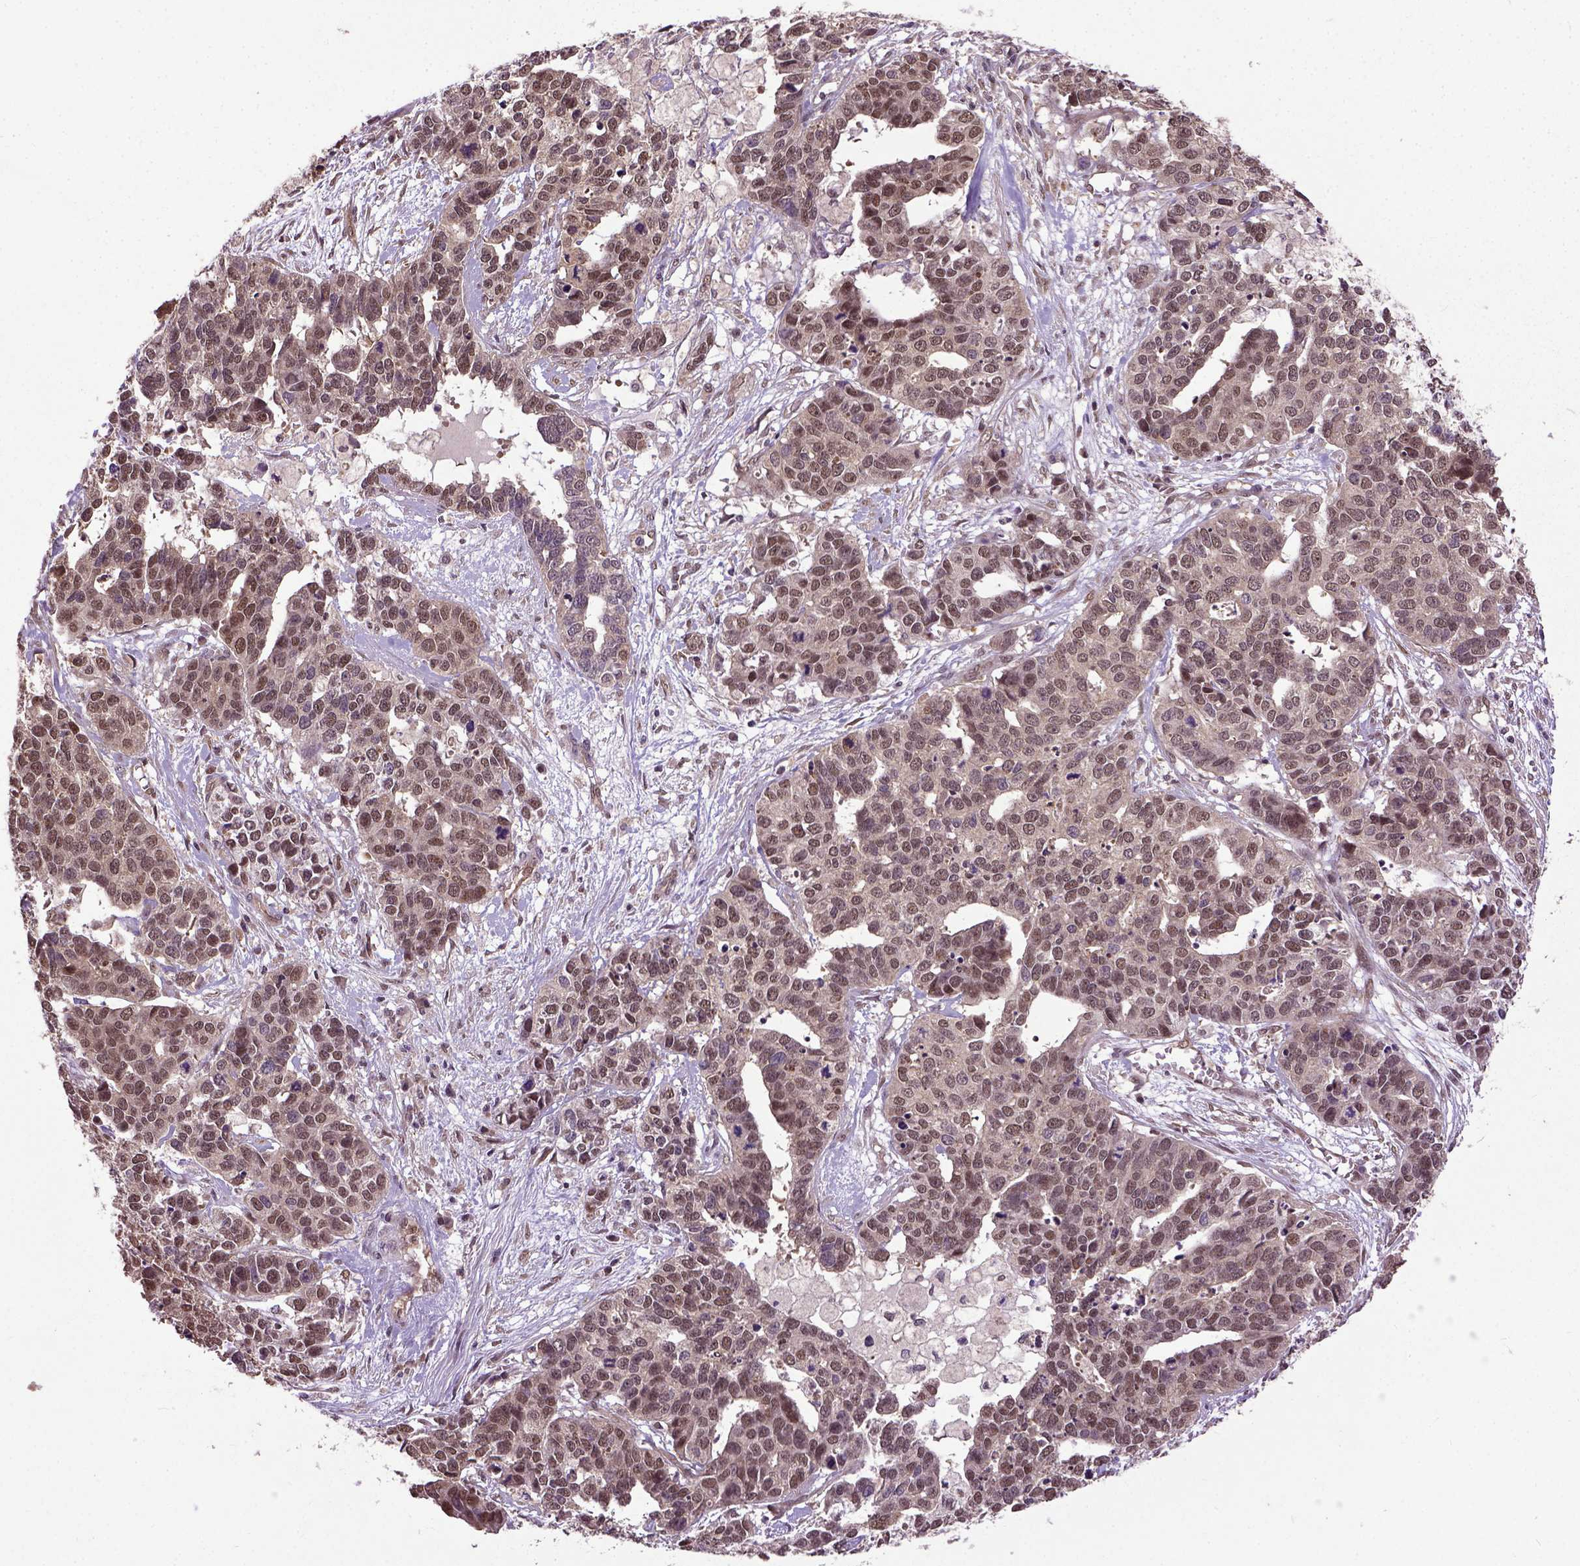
{"staining": {"intensity": "moderate", "quantity": "25%-75%", "location": "nuclear"}, "tissue": "ovarian cancer", "cell_type": "Tumor cells", "image_type": "cancer", "snomed": [{"axis": "morphology", "description": "Carcinoma, endometroid"}, {"axis": "topography", "description": "Ovary"}], "caption": "This micrograph displays IHC staining of human ovarian cancer, with medium moderate nuclear positivity in approximately 25%-75% of tumor cells.", "gene": "UBA3", "patient": {"sex": "female", "age": 65}}